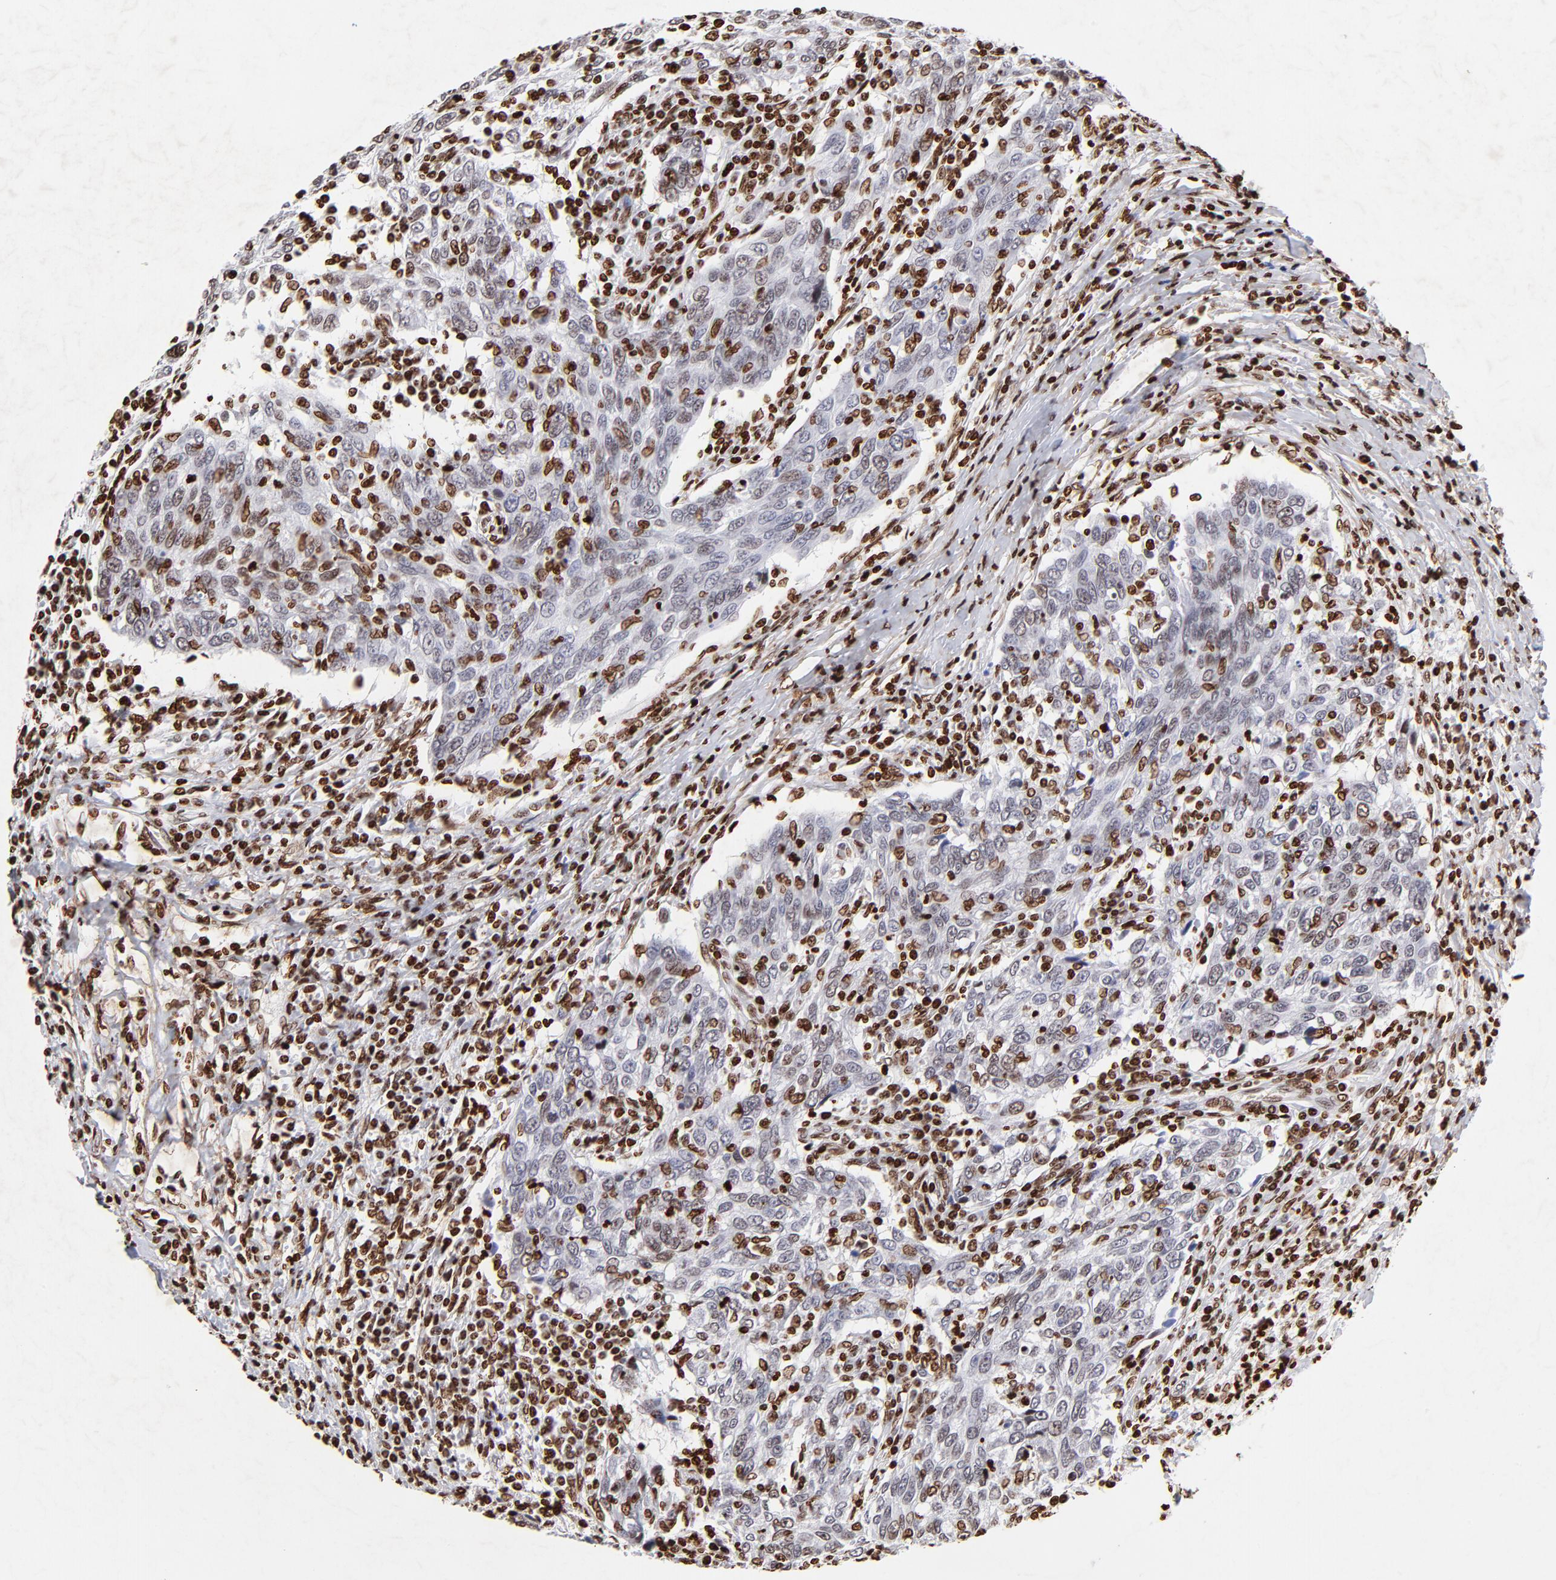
{"staining": {"intensity": "strong", "quantity": ">75%", "location": "nuclear"}, "tissue": "breast cancer", "cell_type": "Tumor cells", "image_type": "cancer", "snomed": [{"axis": "morphology", "description": "Duct carcinoma"}, {"axis": "topography", "description": "Breast"}], "caption": "The photomicrograph exhibits staining of breast cancer (invasive ductal carcinoma), revealing strong nuclear protein staining (brown color) within tumor cells.", "gene": "FBH1", "patient": {"sex": "female", "age": 50}}